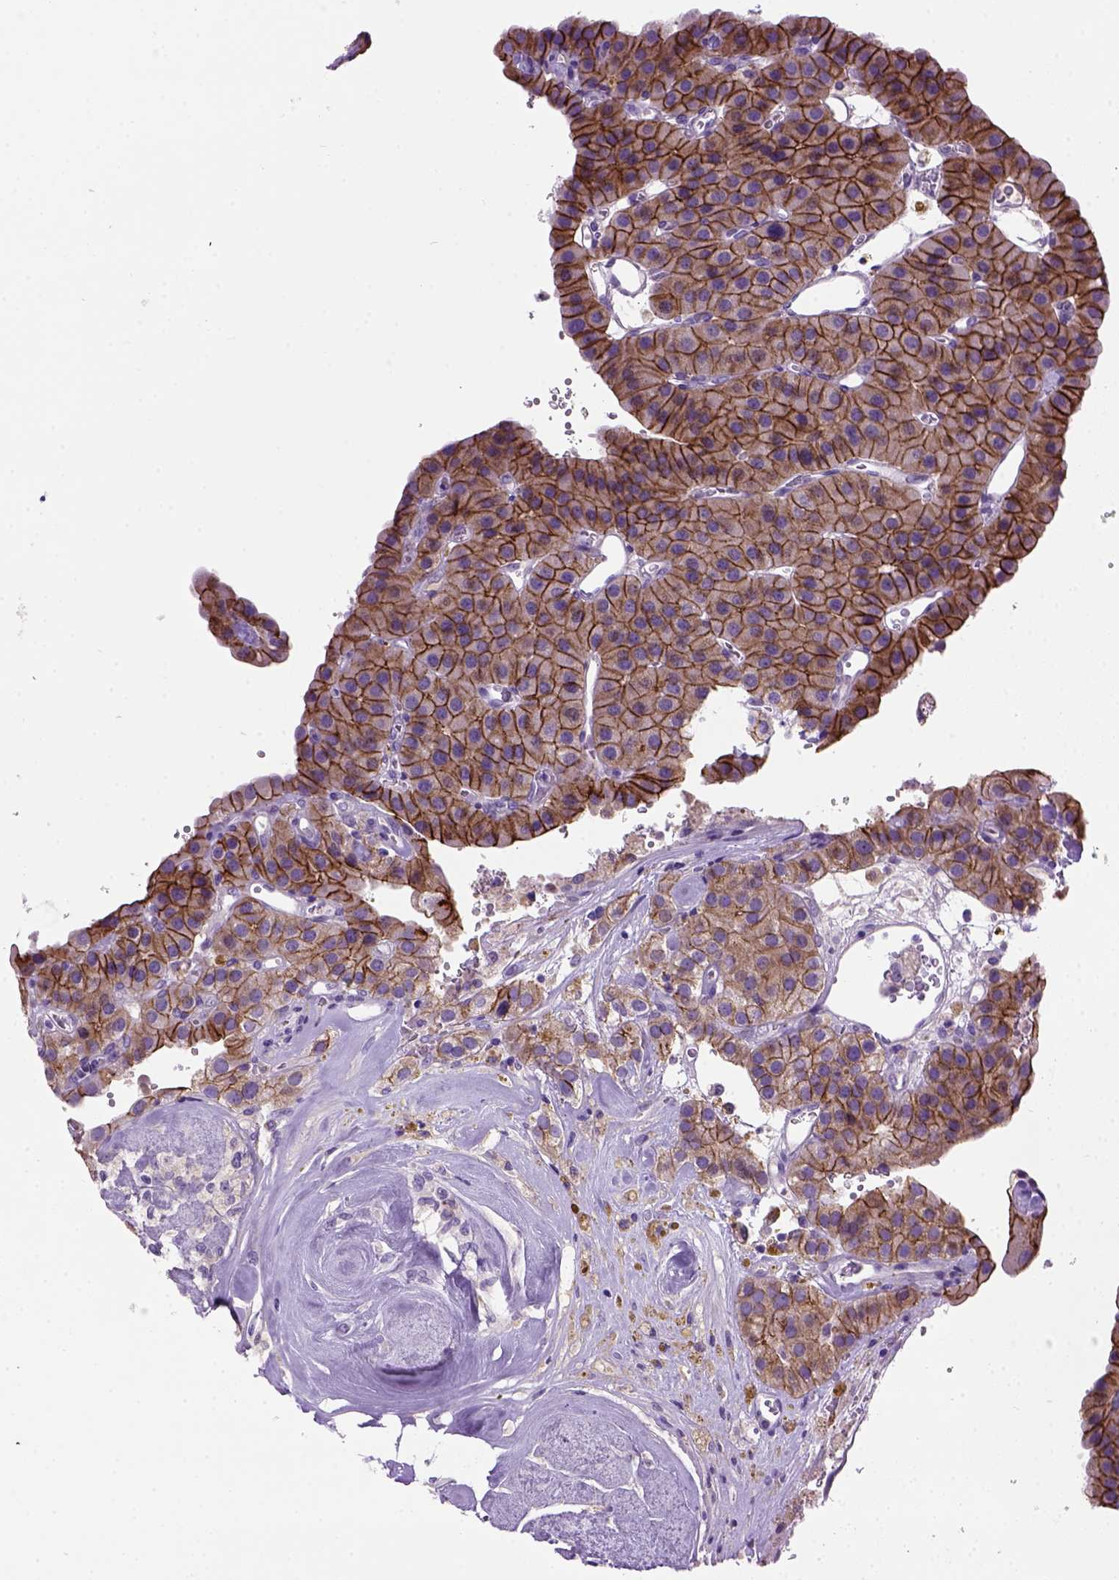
{"staining": {"intensity": "strong", "quantity": ">75%", "location": "cytoplasmic/membranous"}, "tissue": "parathyroid gland", "cell_type": "Glandular cells", "image_type": "normal", "snomed": [{"axis": "morphology", "description": "Normal tissue, NOS"}, {"axis": "morphology", "description": "Adenoma, NOS"}, {"axis": "topography", "description": "Parathyroid gland"}], "caption": "Protein expression analysis of benign parathyroid gland displays strong cytoplasmic/membranous expression in about >75% of glandular cells. (Brightfield microscopy of DAB IHC at high magnification).", "gene": "CDH1", "patient": {"sex": "female", "age": 86}}